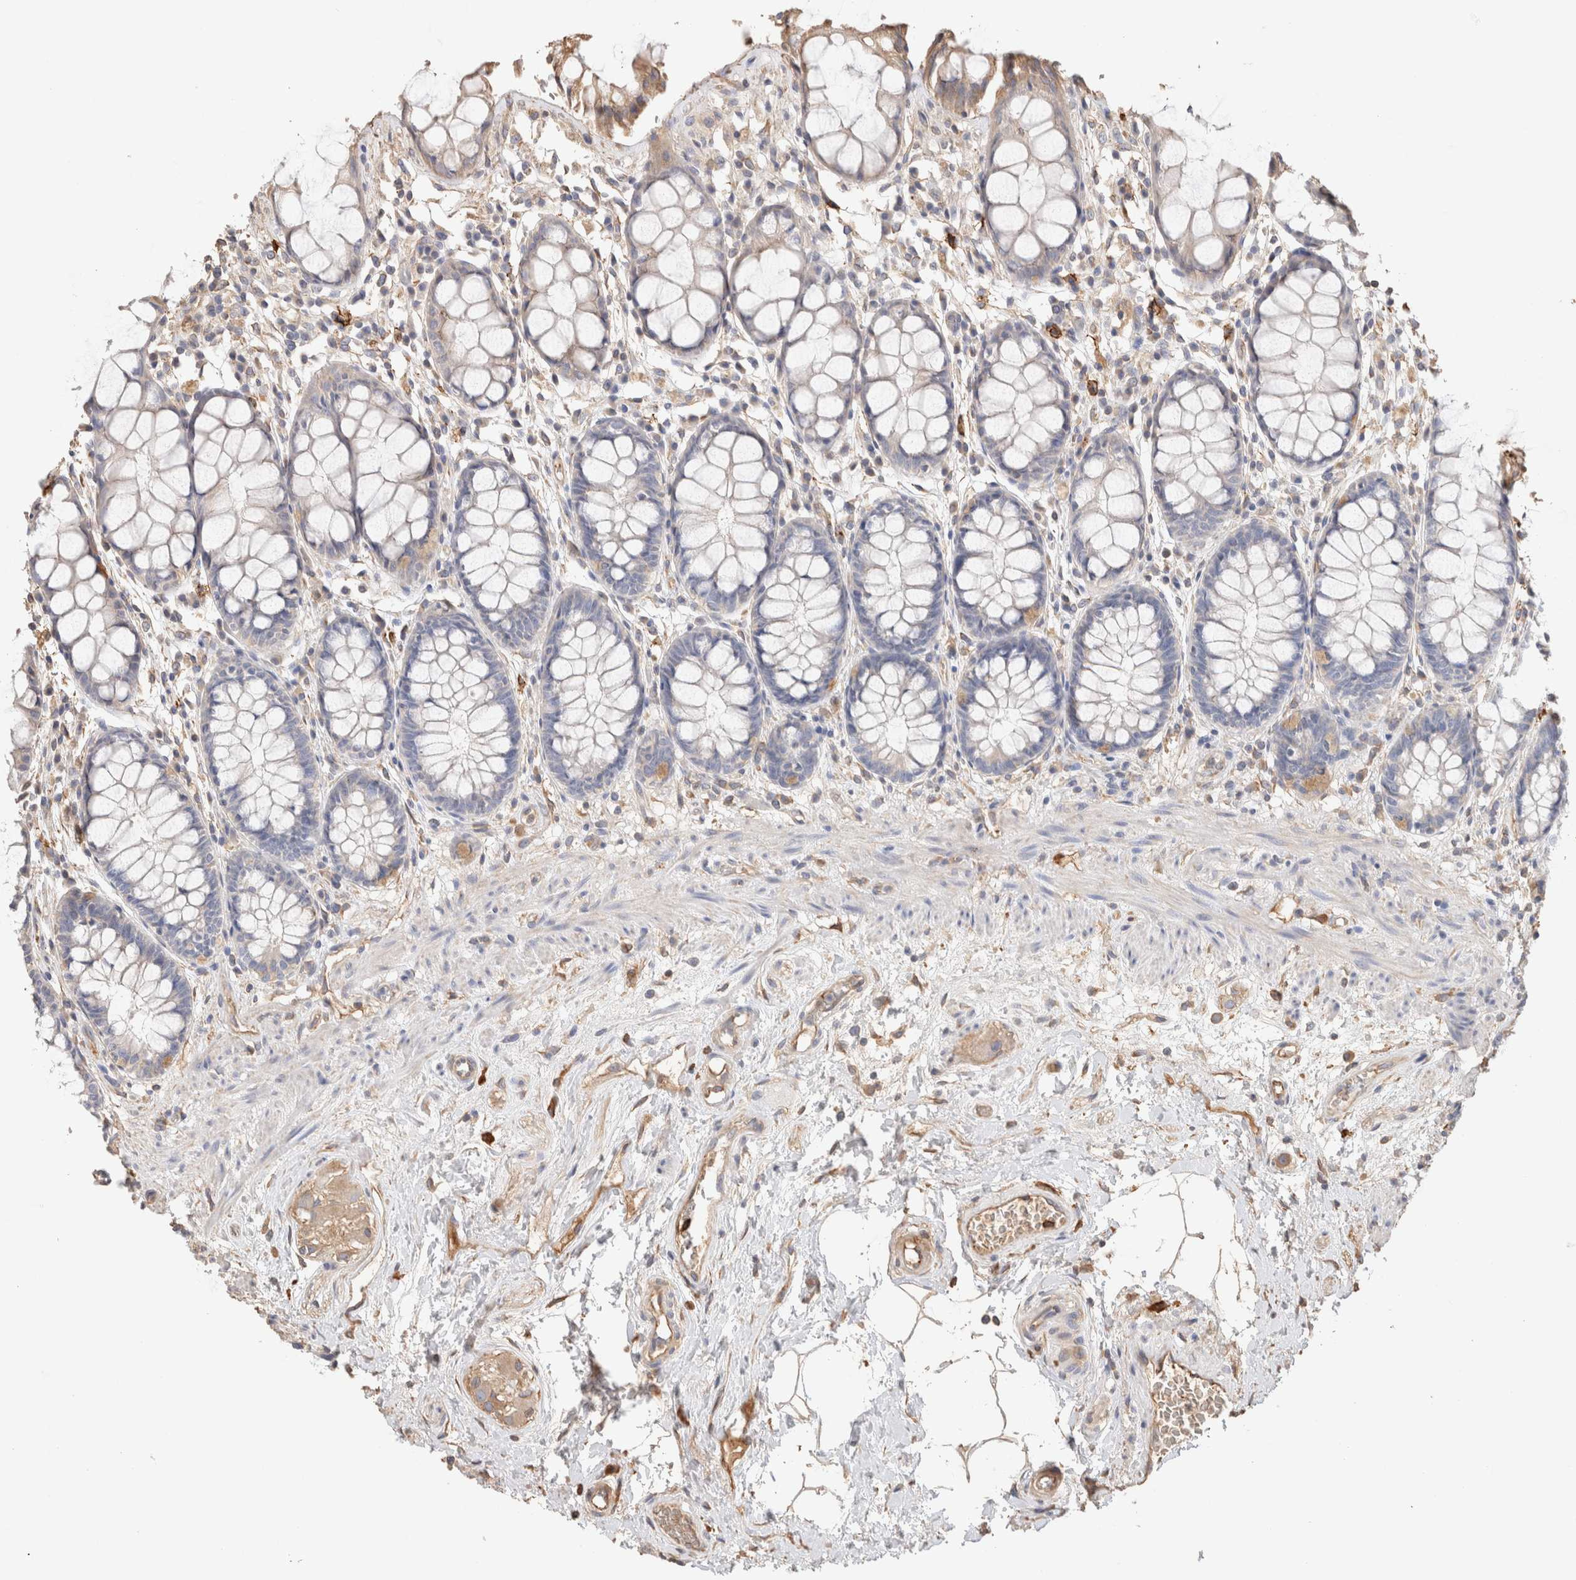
{"staining": {"intensity": "weak", "quantity": "25%-75%", "location": "cytoplasmic/membranous"}, "tissue": "rectum", "cell_type": "Glandular cells", "image_type": "normal", "snomed": [{"axis": "morphology", "description": "Normal tissue, NOS"}, {"axis": "topography", "description": "Rectum"}], "caption": "Immunohistochemical staining of unremarkable human rectum displays 25%-75% levels of weak cytoplasmic/membranous protein expression in approximately 25%-75% of glandular cells. The staining is performed using DAB (3,3'-diaminobenzidine) brown chromogen to label protein expression. The nuclei are counter-stained blue using hematoxylin.", "gene": "PROS1", "patient": {"sex": "male", "age": 64}}